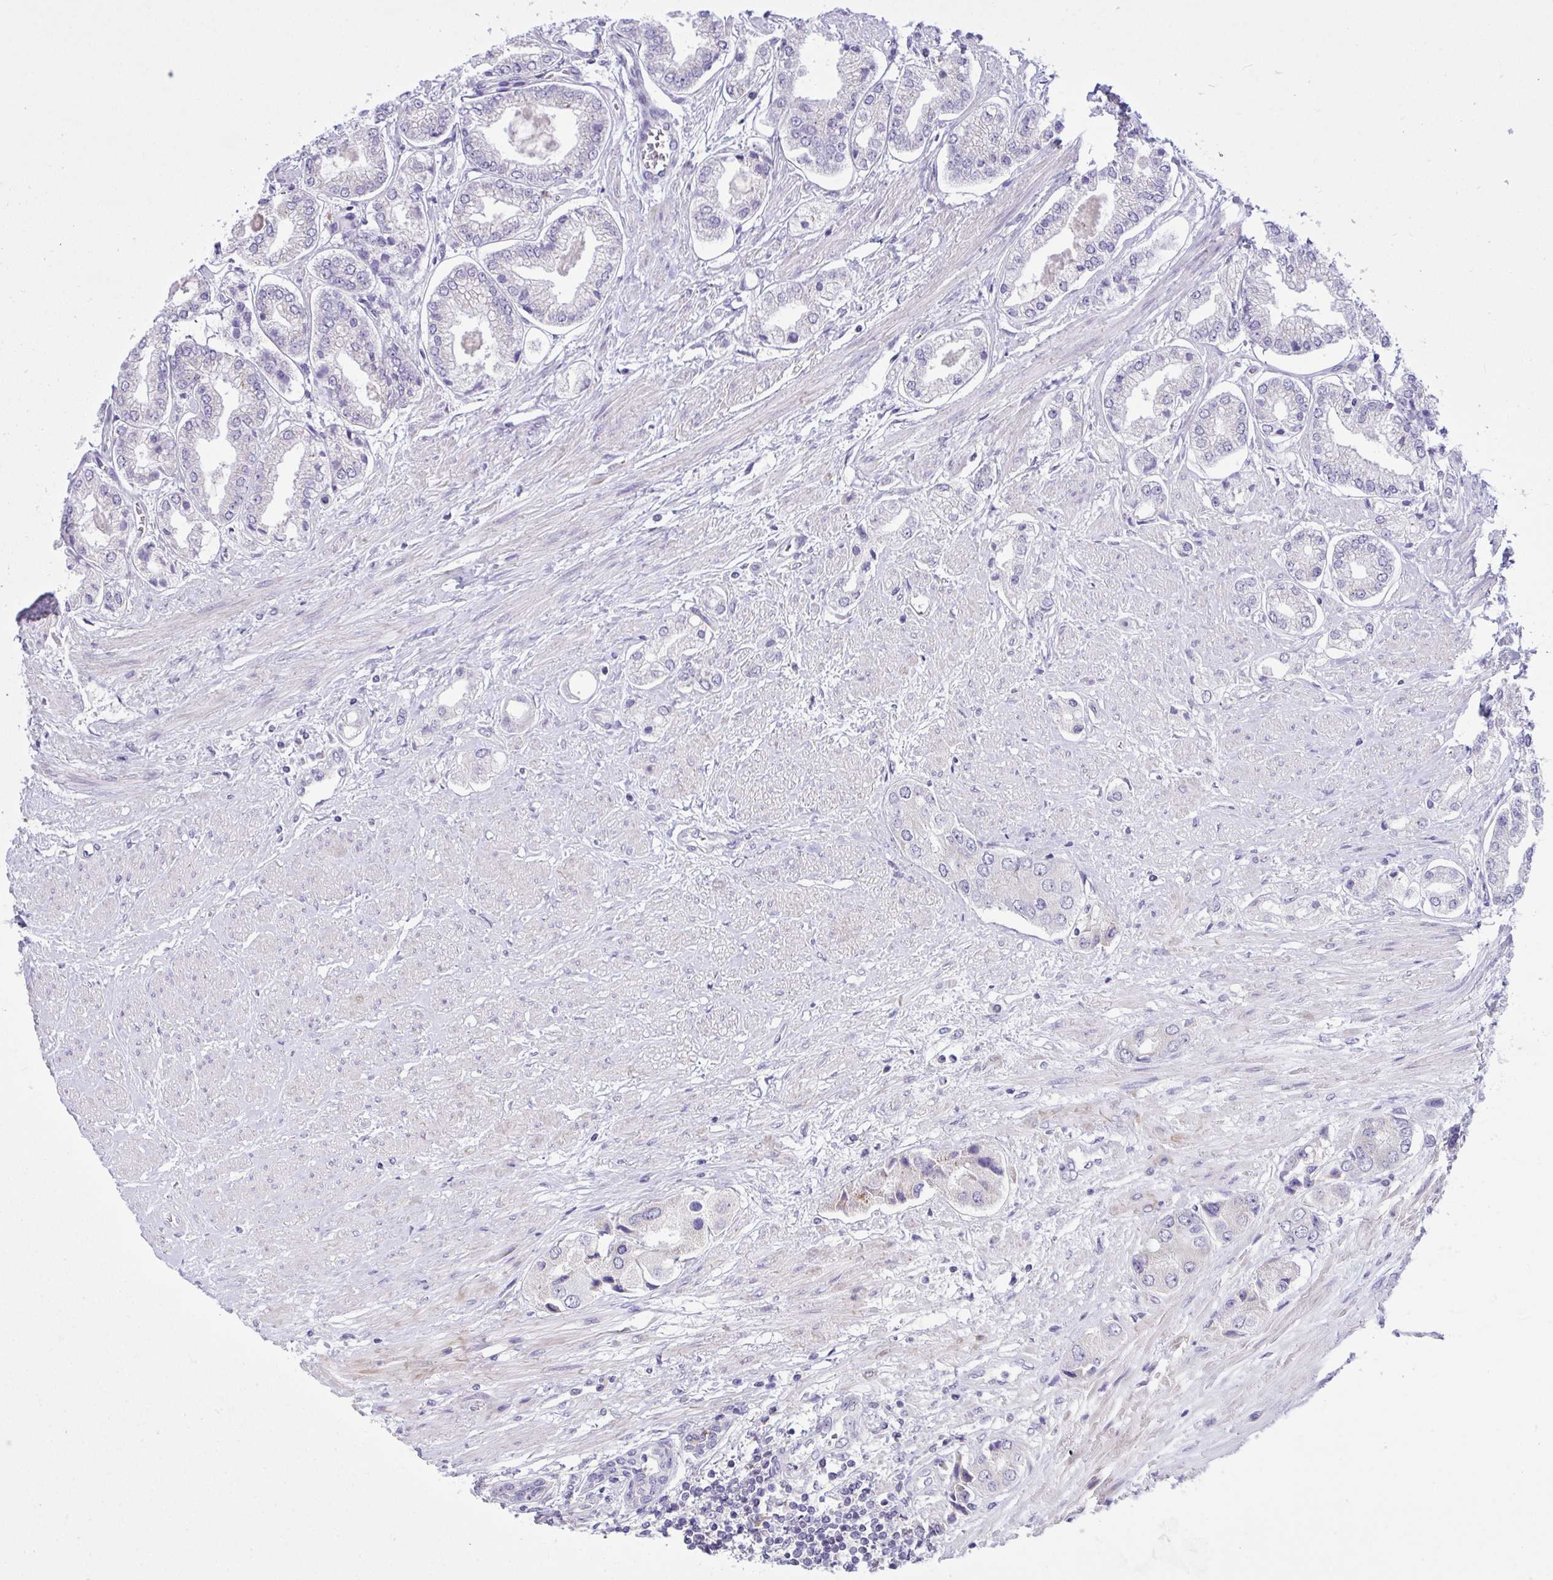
{"staining": {"intensity": "negative", "quantity": "none", "location": "none"}, "tissue": "prostate cancer", "cell_type": "Tumor cells", "image_type": "cancer", "snomed": [{"axis": "morphology", "description": "Adenocarcinoma, Low grade"}, {"axis": "topography", "description": "Prostate"}], "caption": "A high-resolution histopathology image shows immunohistochemistry (IHC) staining of prostate cancer (low-grade adenocarcinoma), which demonstrates no significant positivity in tumor cells.", "gene": "WDR97", "patient": {"sex": "male", "age": 69}}